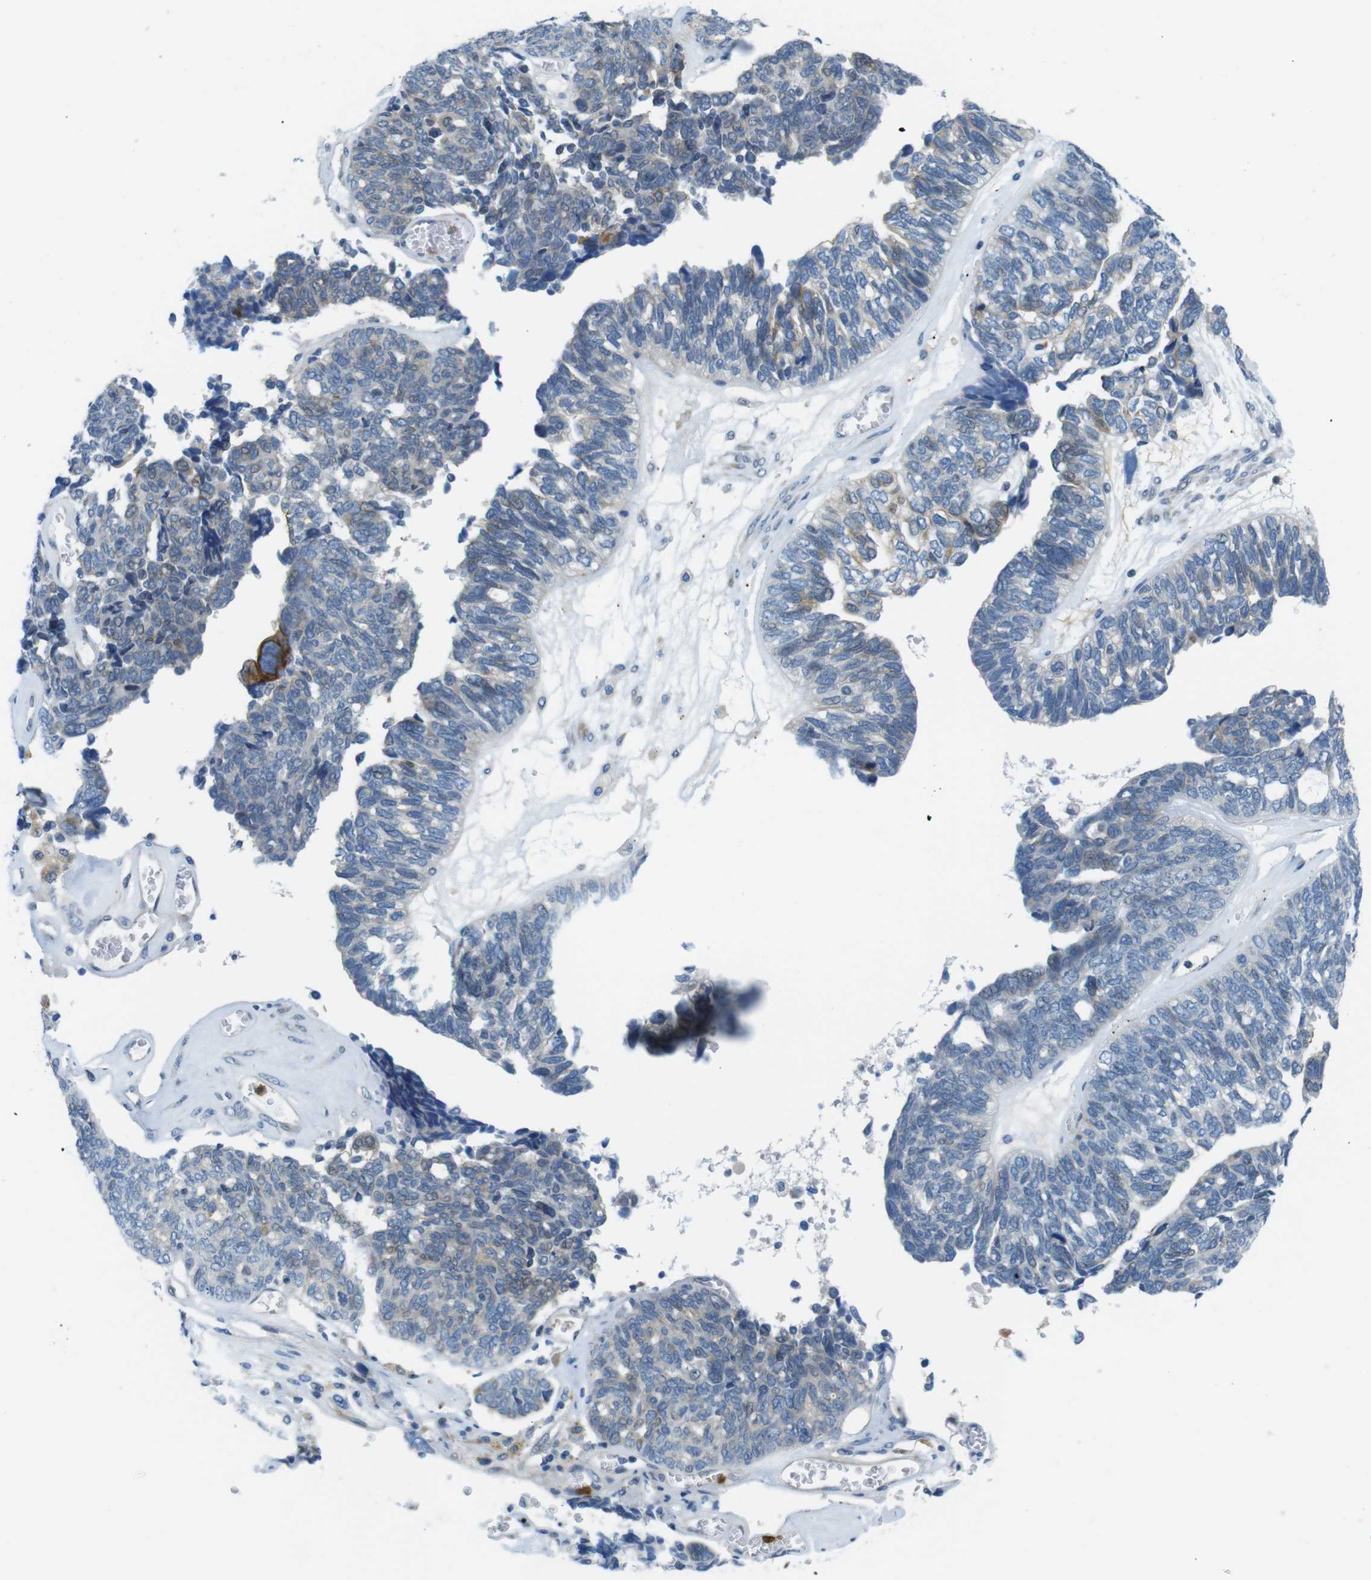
{"staining": {"intensity": "negative", "quantity": "none", "location": "none"}, "tissue": "ovarian cancer", "cell_type": "Tumor cells", "image_type": "cancer", "snomed": [{"axis": "morphology", "description": "Cystadenocarcinoma, serous, NOS"}, {"axis": "topography", "description": "Ovary"}], "caption": "DAB (3,3'-diaminobenzidine) immunohistochemical staining of human ovarian cancer (serous cystadenocarcinoma) exhibits no significant staining in tumor cells.", "gene": "ZDHHC3", "patient": {"sex": "female", "age": 79}}